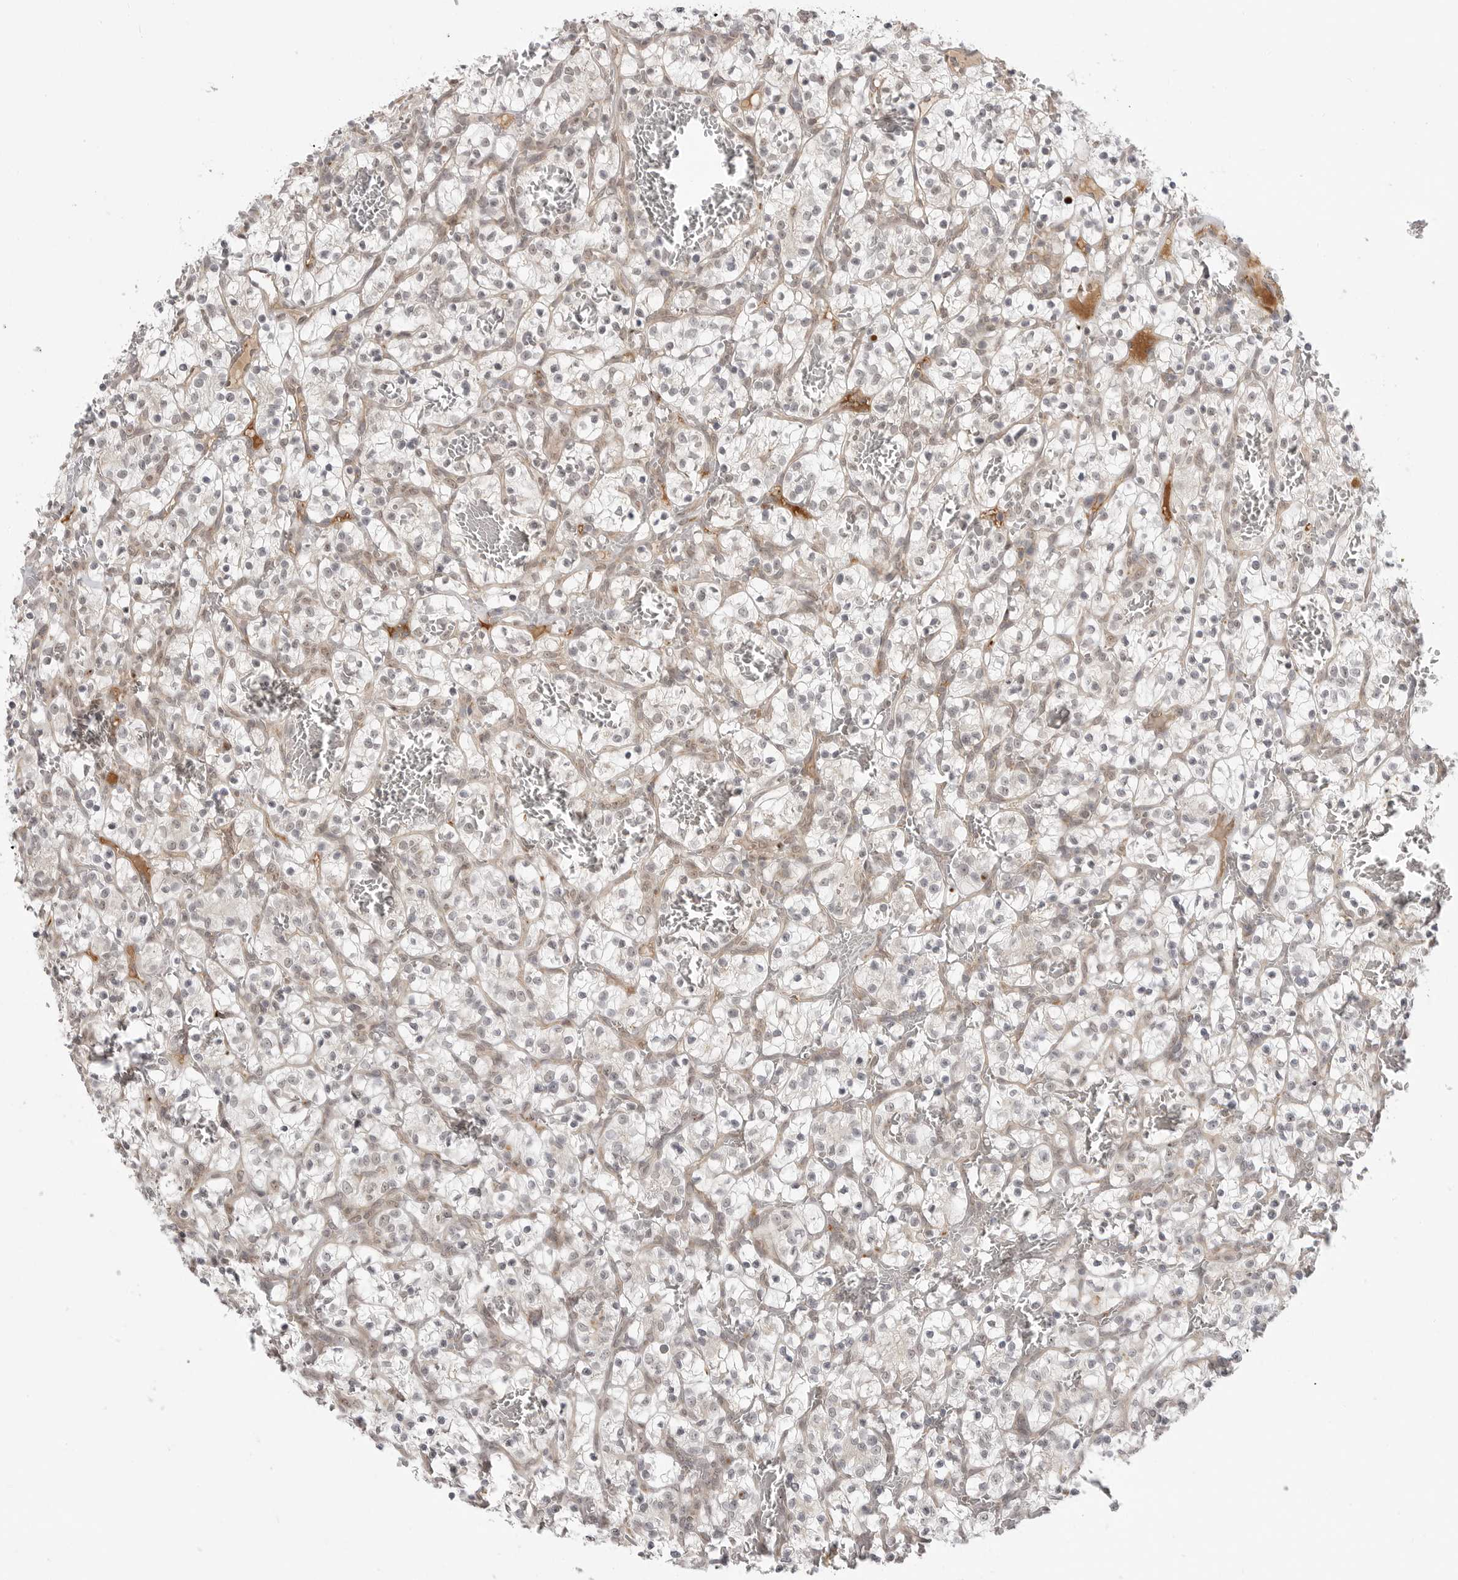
{"staining": {"intensity": "negative", "quantity": "none", "location": "none"}, "tissue": "renal cancer", "cell_type": "Tumor cells", "image_type": "cancer", "snomed": [{"axis": "morphology", "description": "Adenocarcinoma, NOS"}, {"axis": "topography", "description": "Kidney"}], "caption": "The image reveals no significant positivity in tumor cells of renal adenocarcinoma.", "gene": "KALRN", "patient": {"sex": "female", "age": 57}}